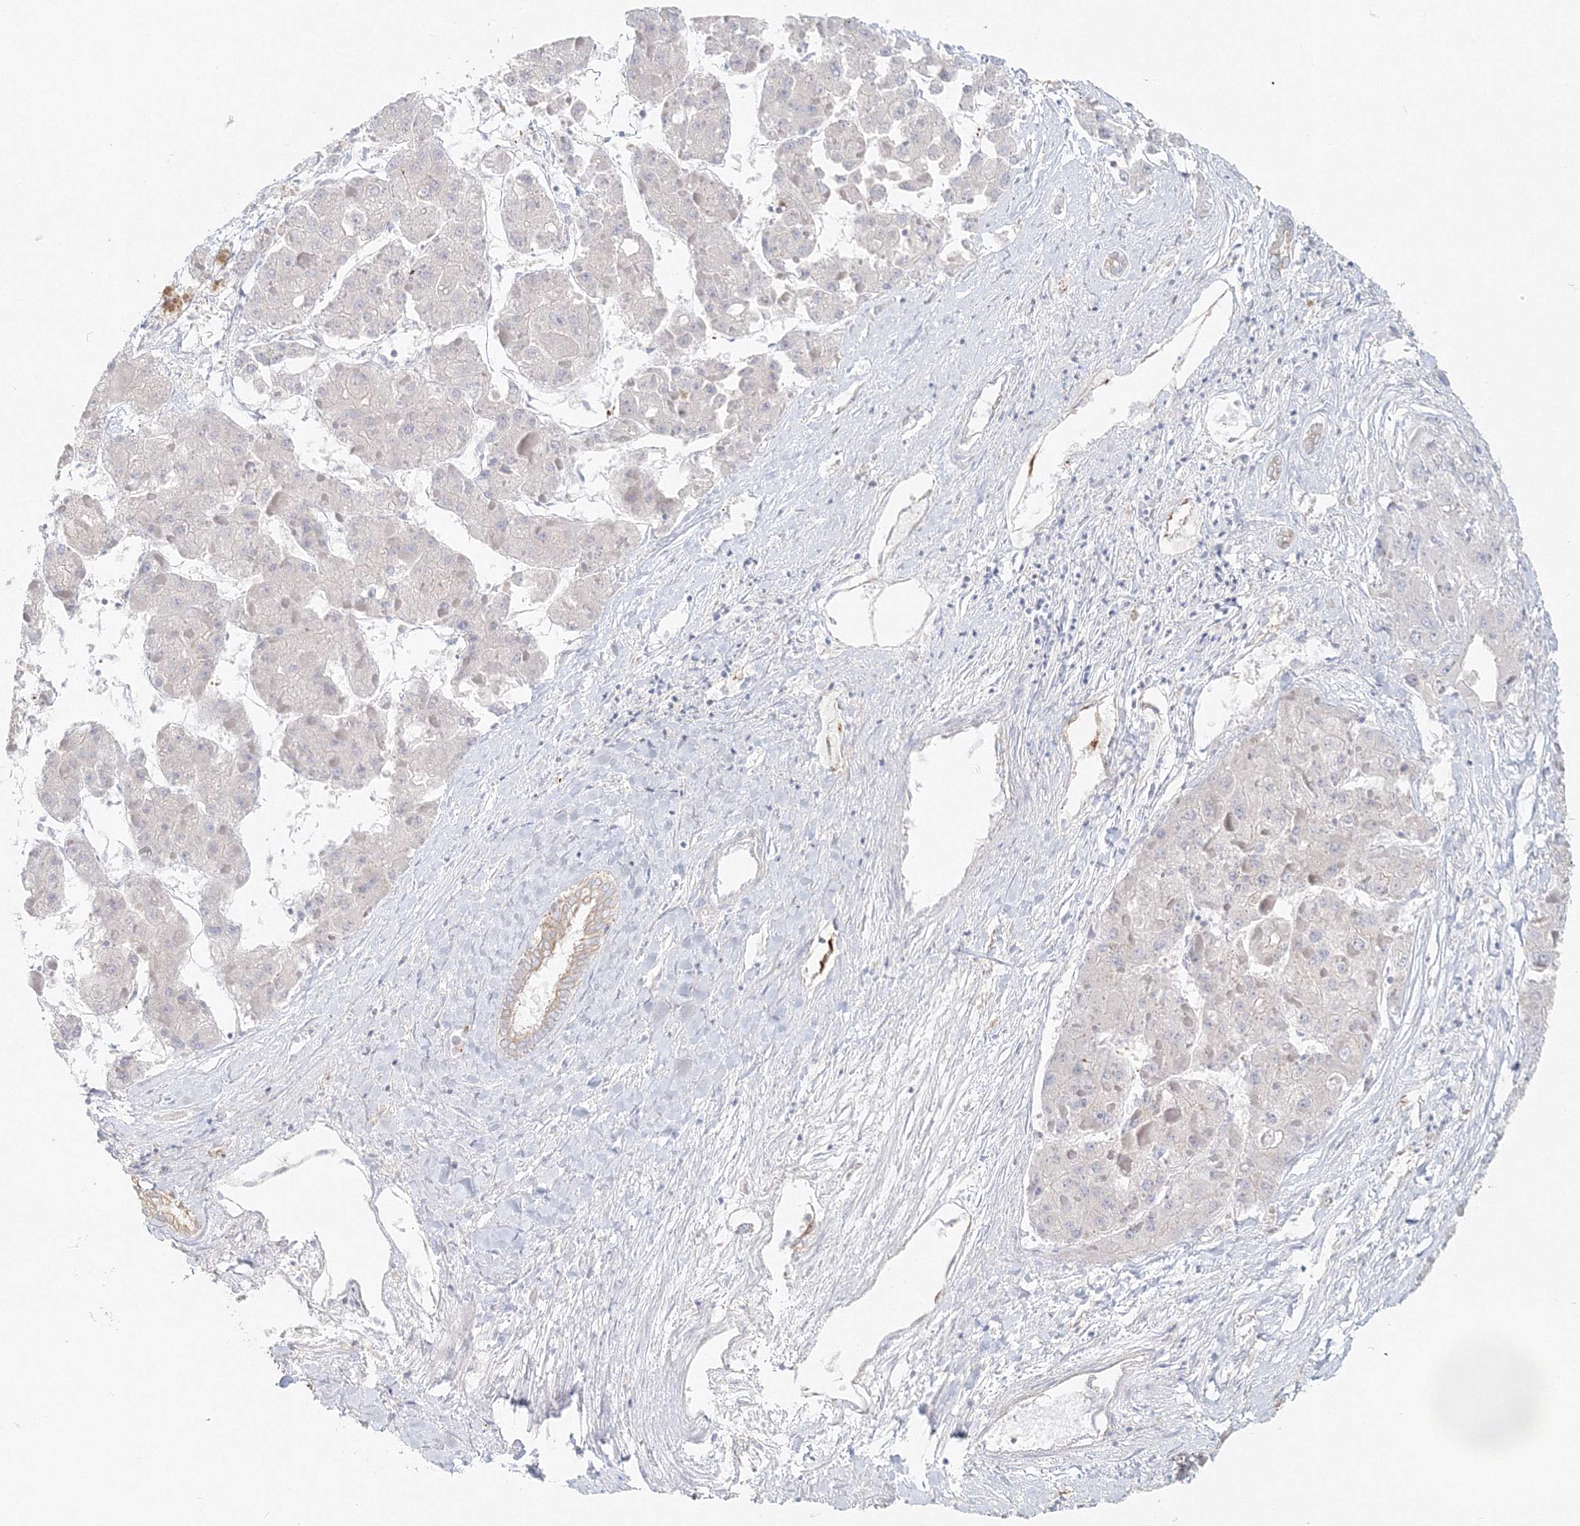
{"staining": {"intensity": "negative", "quantity": "none", "location": "none"}, "tissue": "liver cancer", "cell_type": "Tumor cells", "image_type": "cancer", "snomed": [{"axis": "morphology", "description": "Carcinoma, Hepatocellular, NOS"}, {"axis": "topography", "description": "Liver"}], "caption": "Immunohistochemistry of liver cancer (hepatocellular carcinoma) exhibits no positivity in tumor cells. Nuclei are stained in blue.", "gene": "MMRN1", "patient": {"sex": "female", "age": 73}}